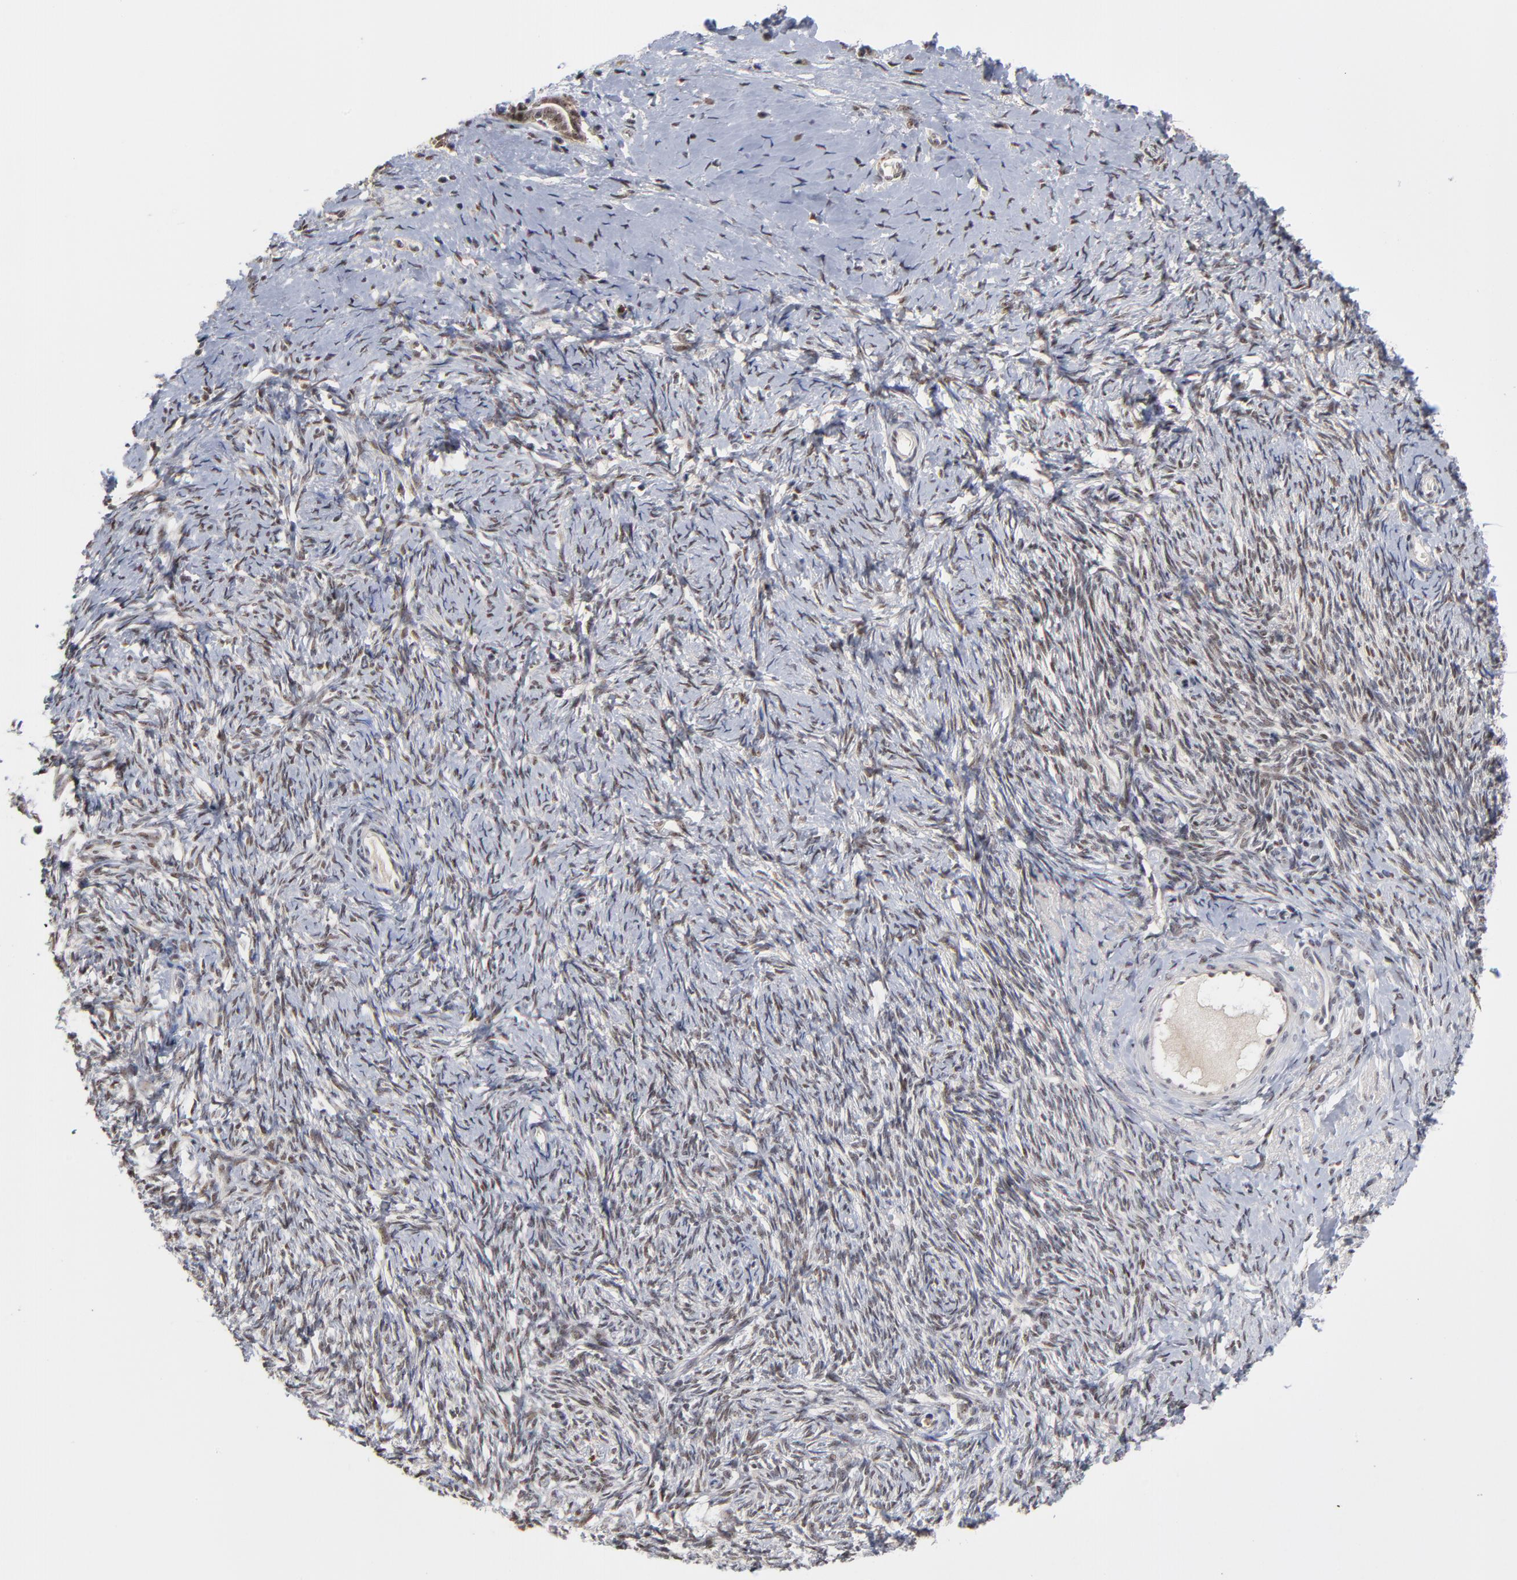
{"staining": {"intensity": "weak", "quantity": ">75%", "location": "nuclear"}, "tissue": "ovarian cancer", "cell_type": "Tumor cells", "image_type": "cancer", "snomed": [{"axis": "morphology", "description": "Normal tissue, NOS"}, {"axis": "morphology", "description": "Cystadenocarcinoma, serous, NOS"}, {"axis": "topography", "description": "Ovary"}], "caption": "This is a histology image of immunohistochemistry (IHC) staining of ovarian cancer (serous cystadenocarcinoma), which shows weak positivity in the nuclear of tumor cells.", "gene": "ZNF419", "patient": {"sex": "female", "age": 62}}